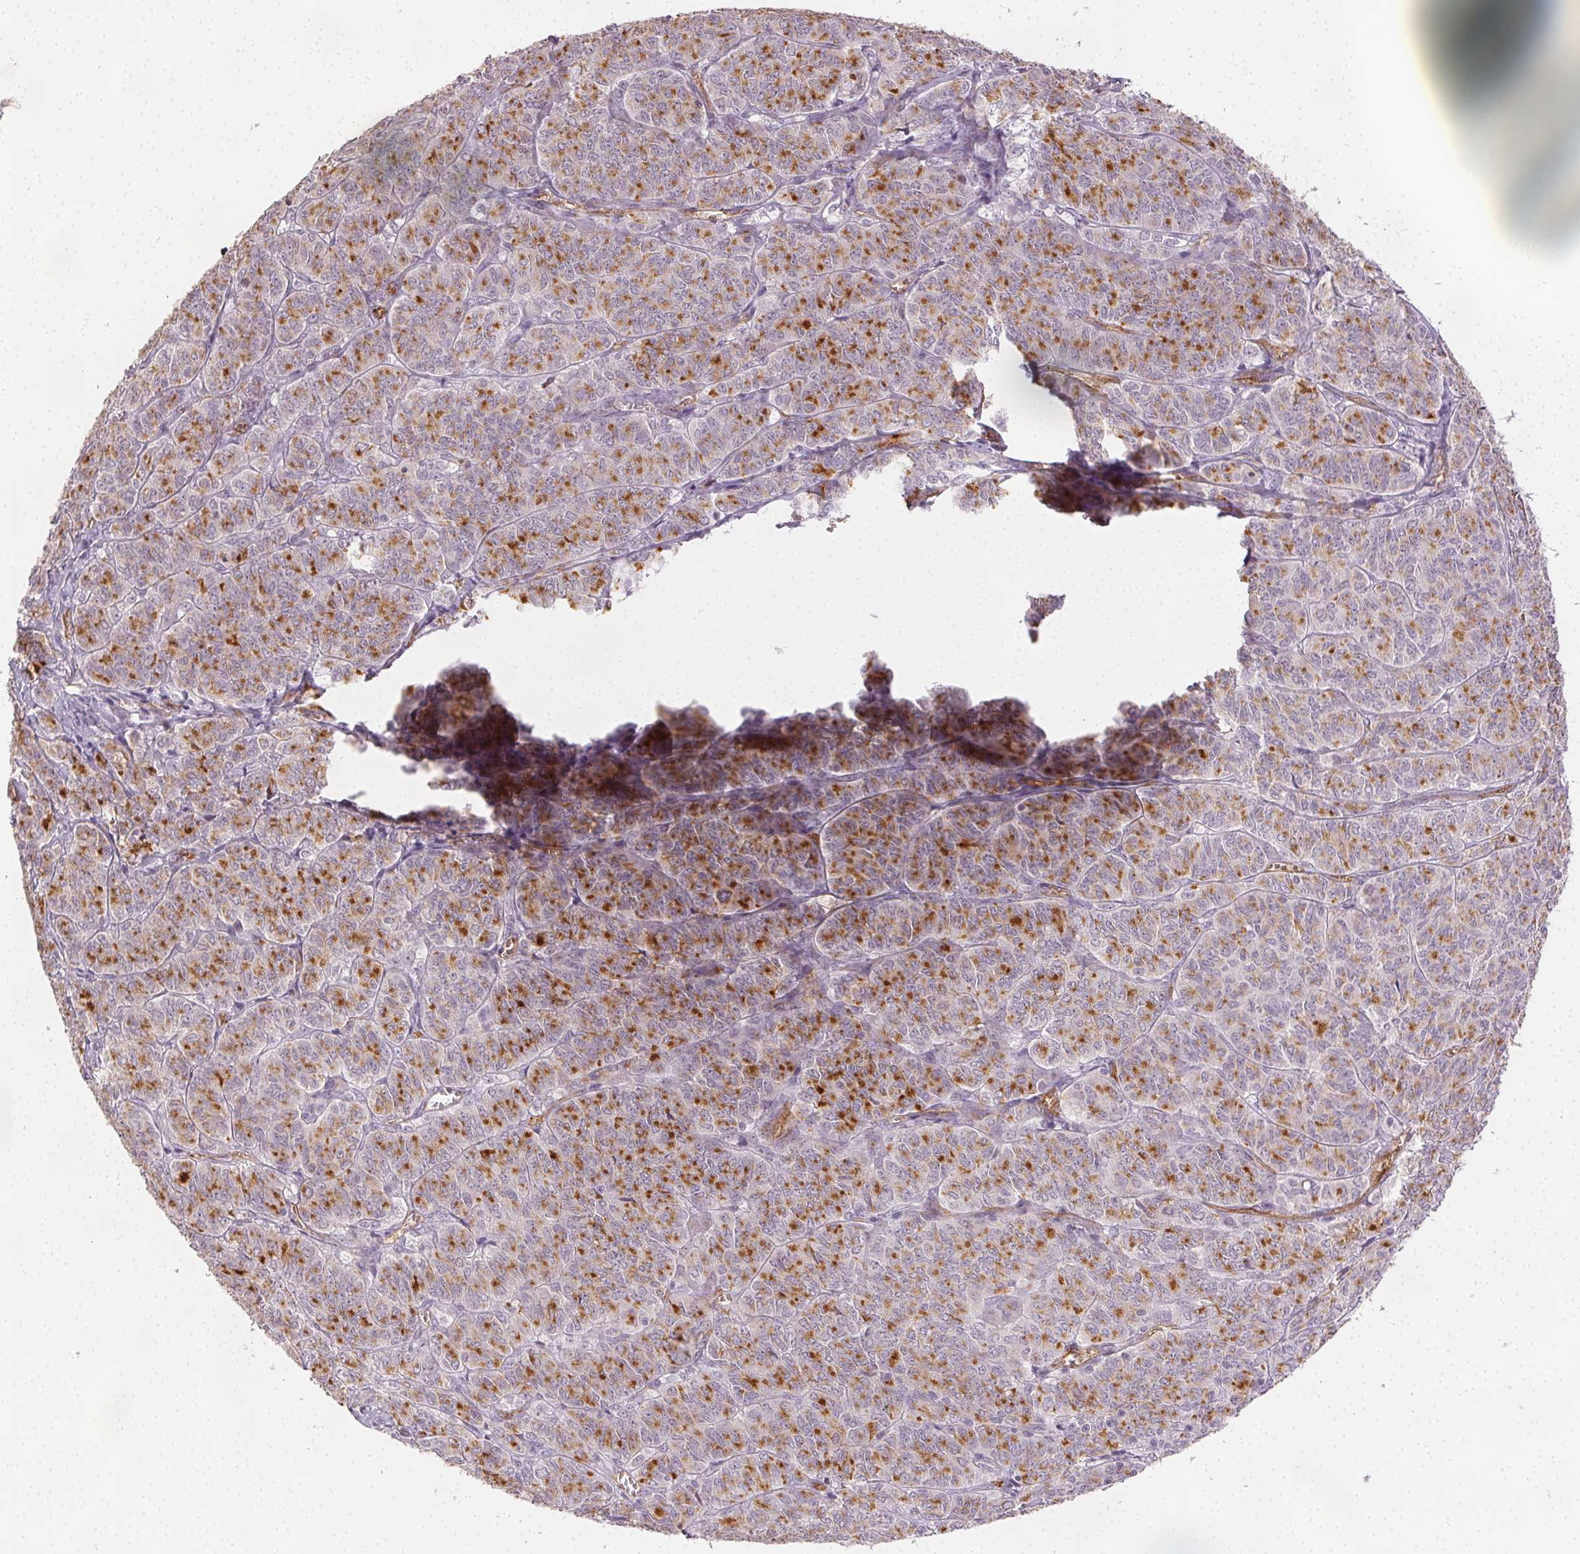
{"staining": {"intensity": "strong", "quantity": "25%-75%", "location": "cytoplasmic/membranous"}, "tissue": "ovarian cancer", "cell_type": "Tumor cells", "image_type": "cancer", "snomed": [{"axis": "morphology", "description": "Carcinoma, endometroid"}, {"axis": "topography", "description": "Ovary"}], "caption": "IHC (DAB) staining of human ovarian cancer demonstrates strong cytoplasmic/membranous protein positivity in about 25%-75% of tumor cells.", "gene": "PODXL", "patient": {"sex": "female", "age": 80}}